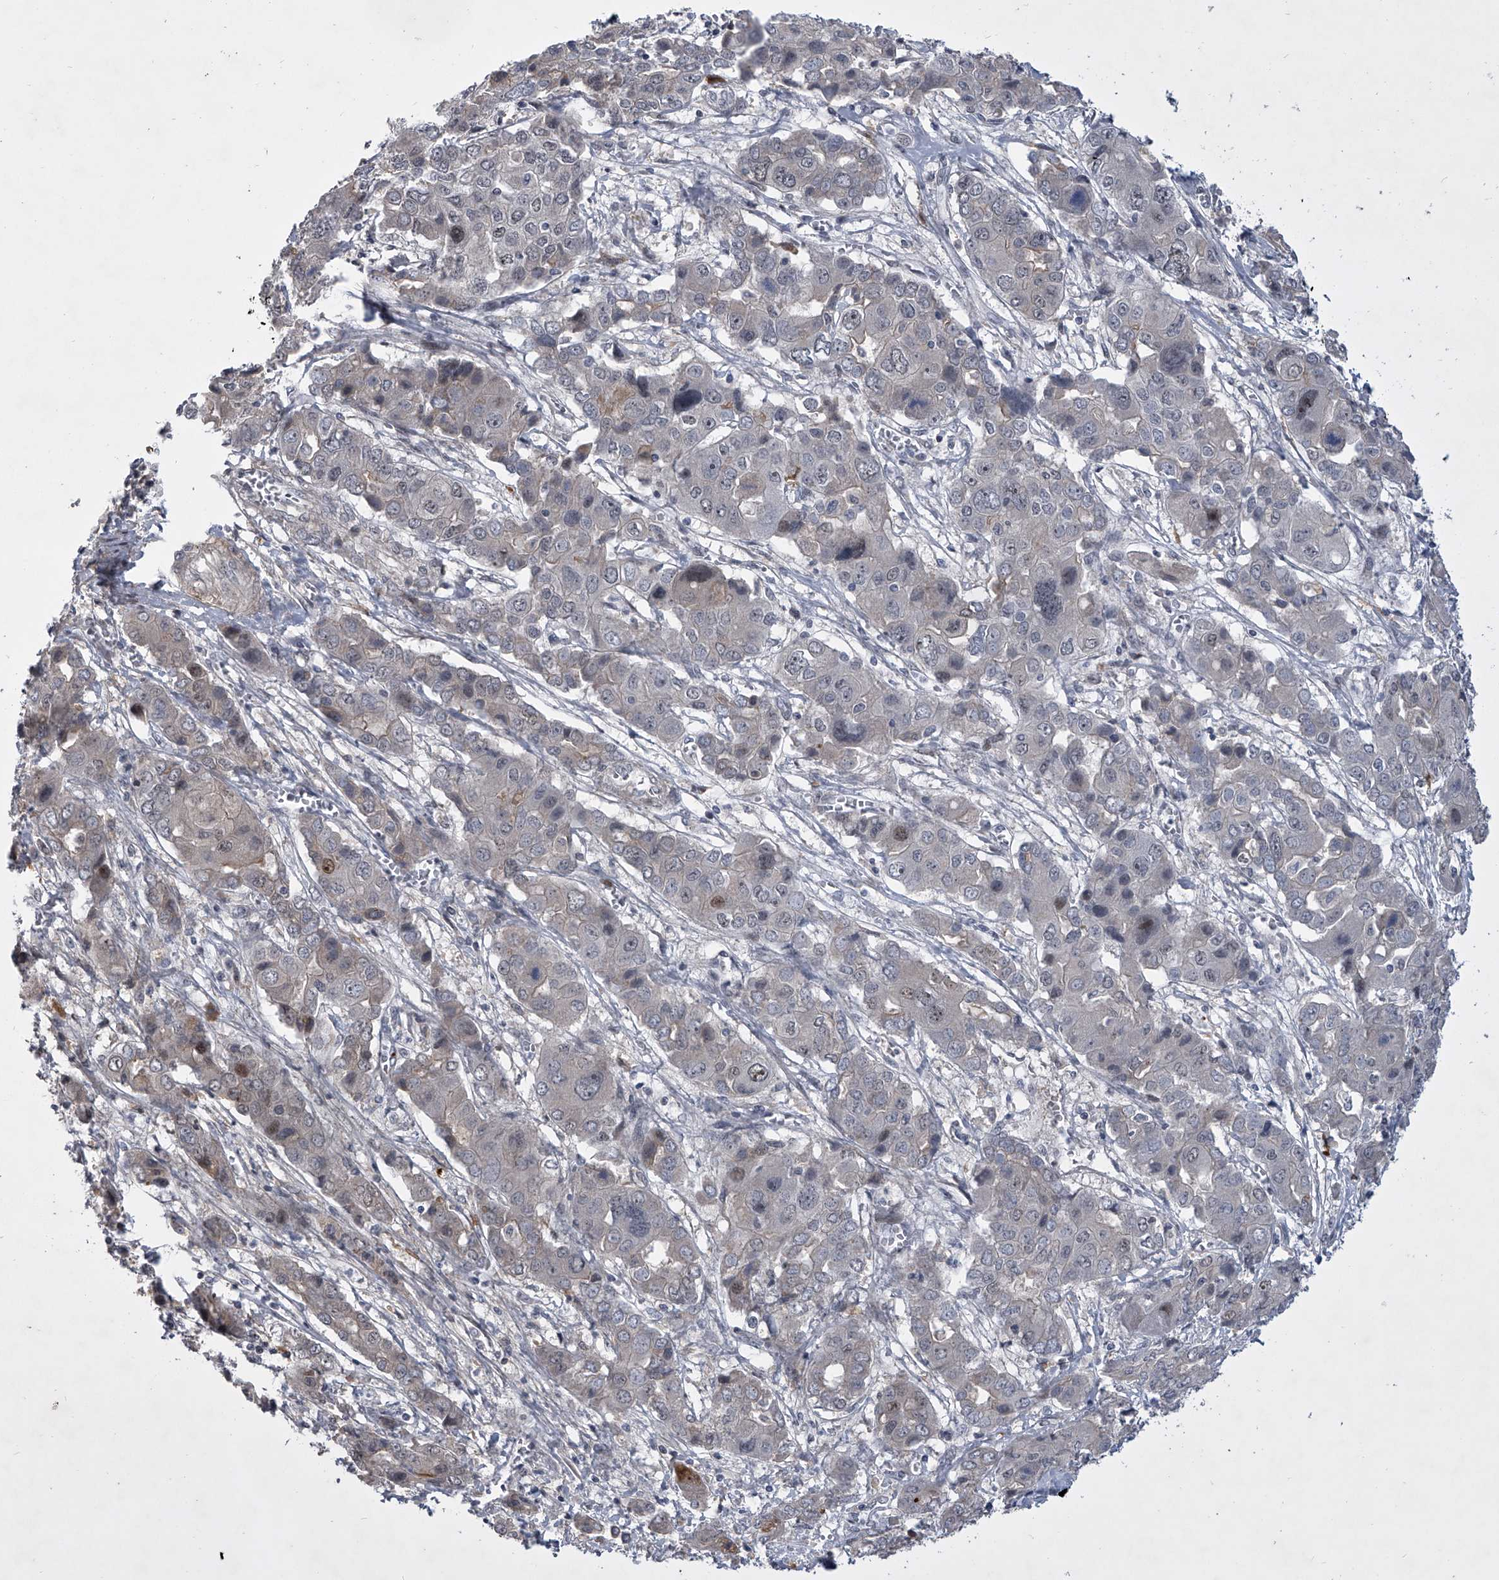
{"staining": {"intensity": "weak", "quantity": "<25%", "location": "nuclear"}, "tissue": "liver cancer", "cell_type": "Tumor cells", "image_type": "cancer", "snomed": [{"axis": "morphology", "description": "Cholangiocarcinoma"}, {"axis": "topography", "description": "Liver"}], "caption": "This is an IHC photomicrograph of liver cancer. There is no expression in tumor cells.", "gene": "HEATR6", "patient": {"sex": "male", "age": 67}}